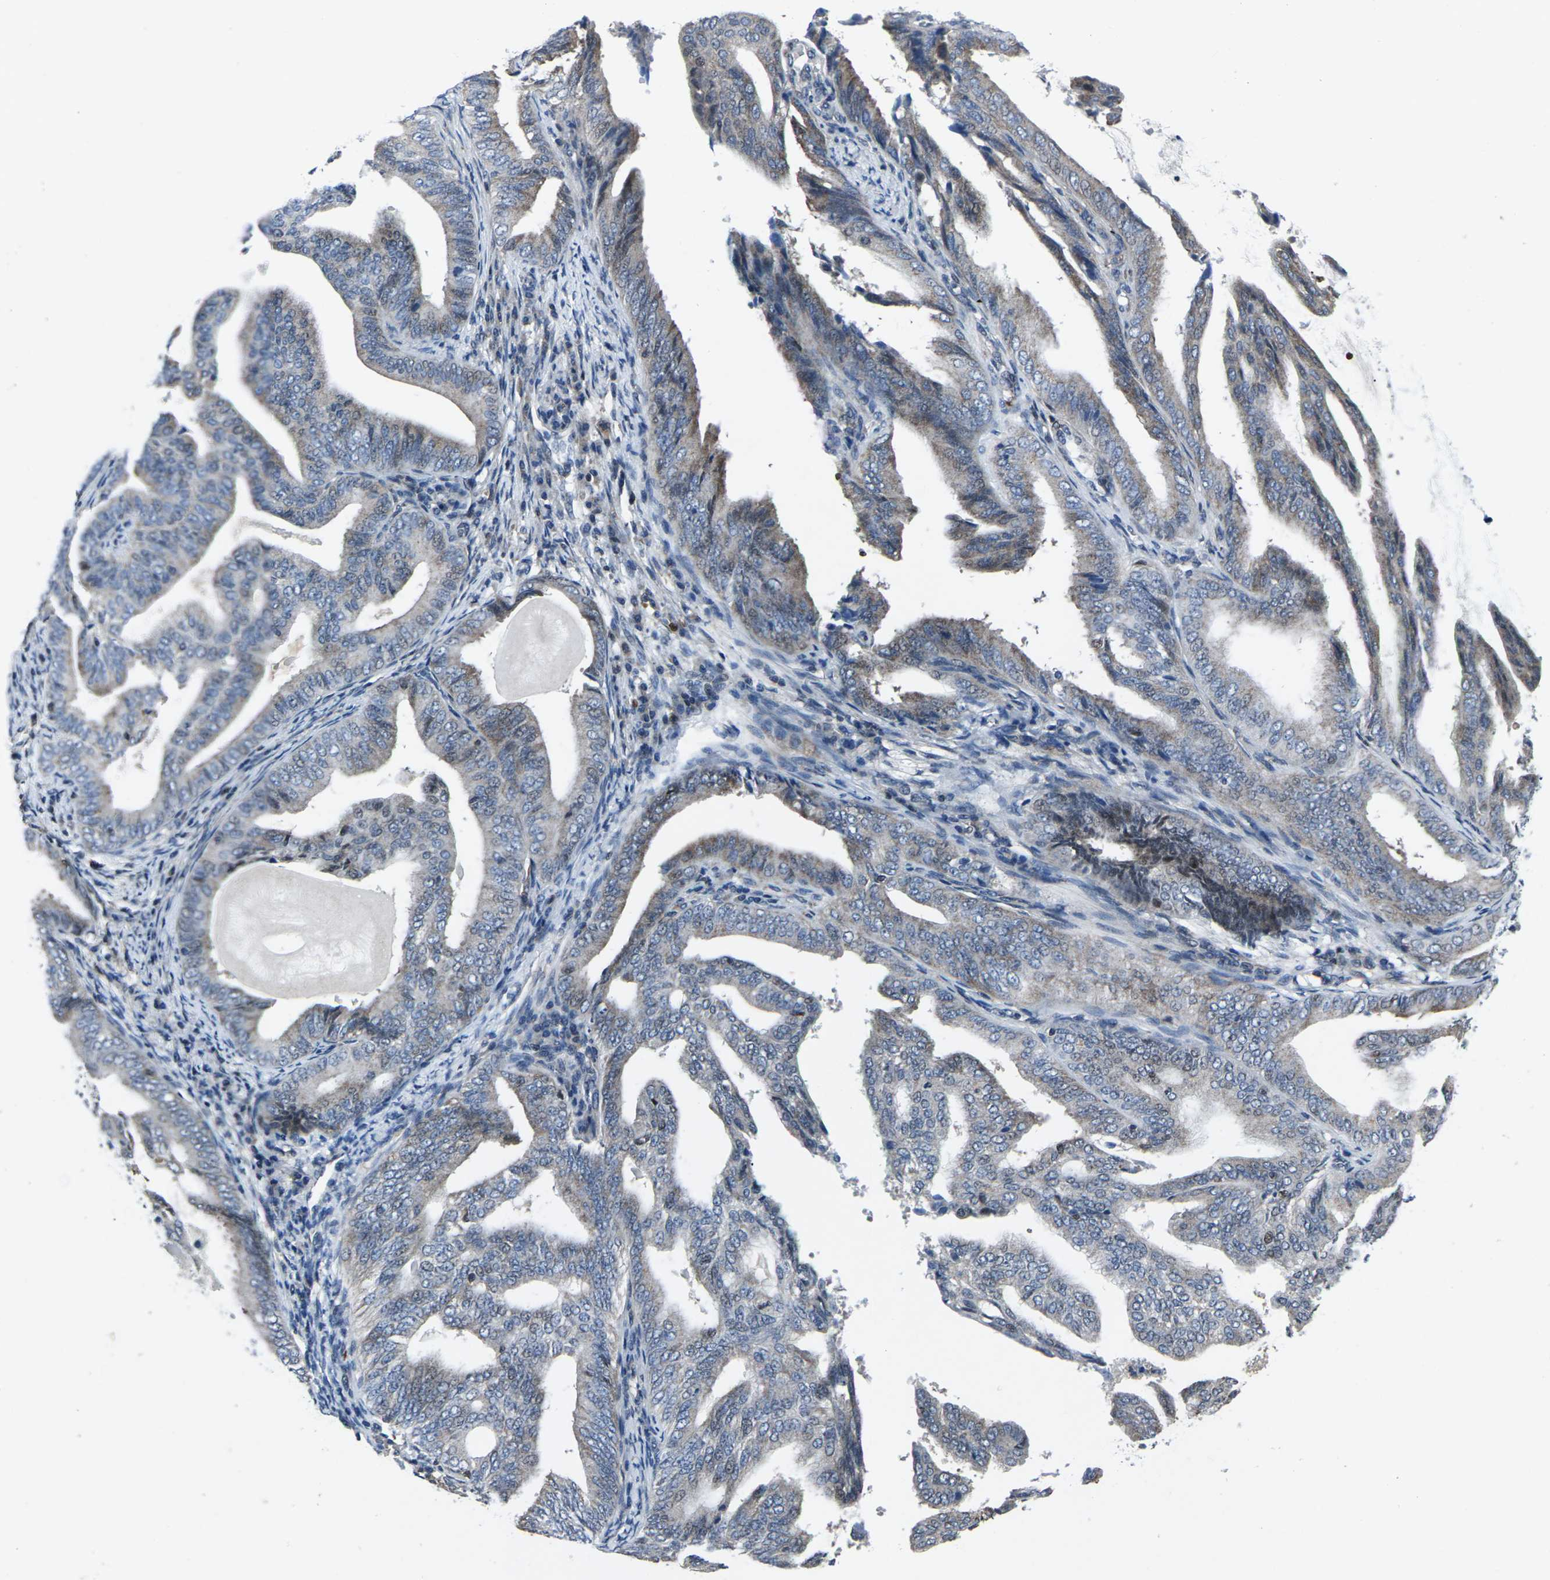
{"staining": {"intensity": "weak", "quantity": ">75%", "location": "cytoplasmic/membranous"}, "tissue": "endometrial cancer", "cell_type": "Tumor cells", "image_type": "cancer", "snomed": [{"axis": "morphology", "description": "Adenocarcinoma, NOS"}, {"axis": "topography", "description": "Endometrium"}], "caption": "A high-resolution image shows immunohistochemistry (IHC) staining of endometrial adenocarcinoma, which reveals weak cytoplasmic/membranous staining in about >75% of tumor cells.", "gene": "STAT4", "patient": {"sex": "female", "age": 58}}